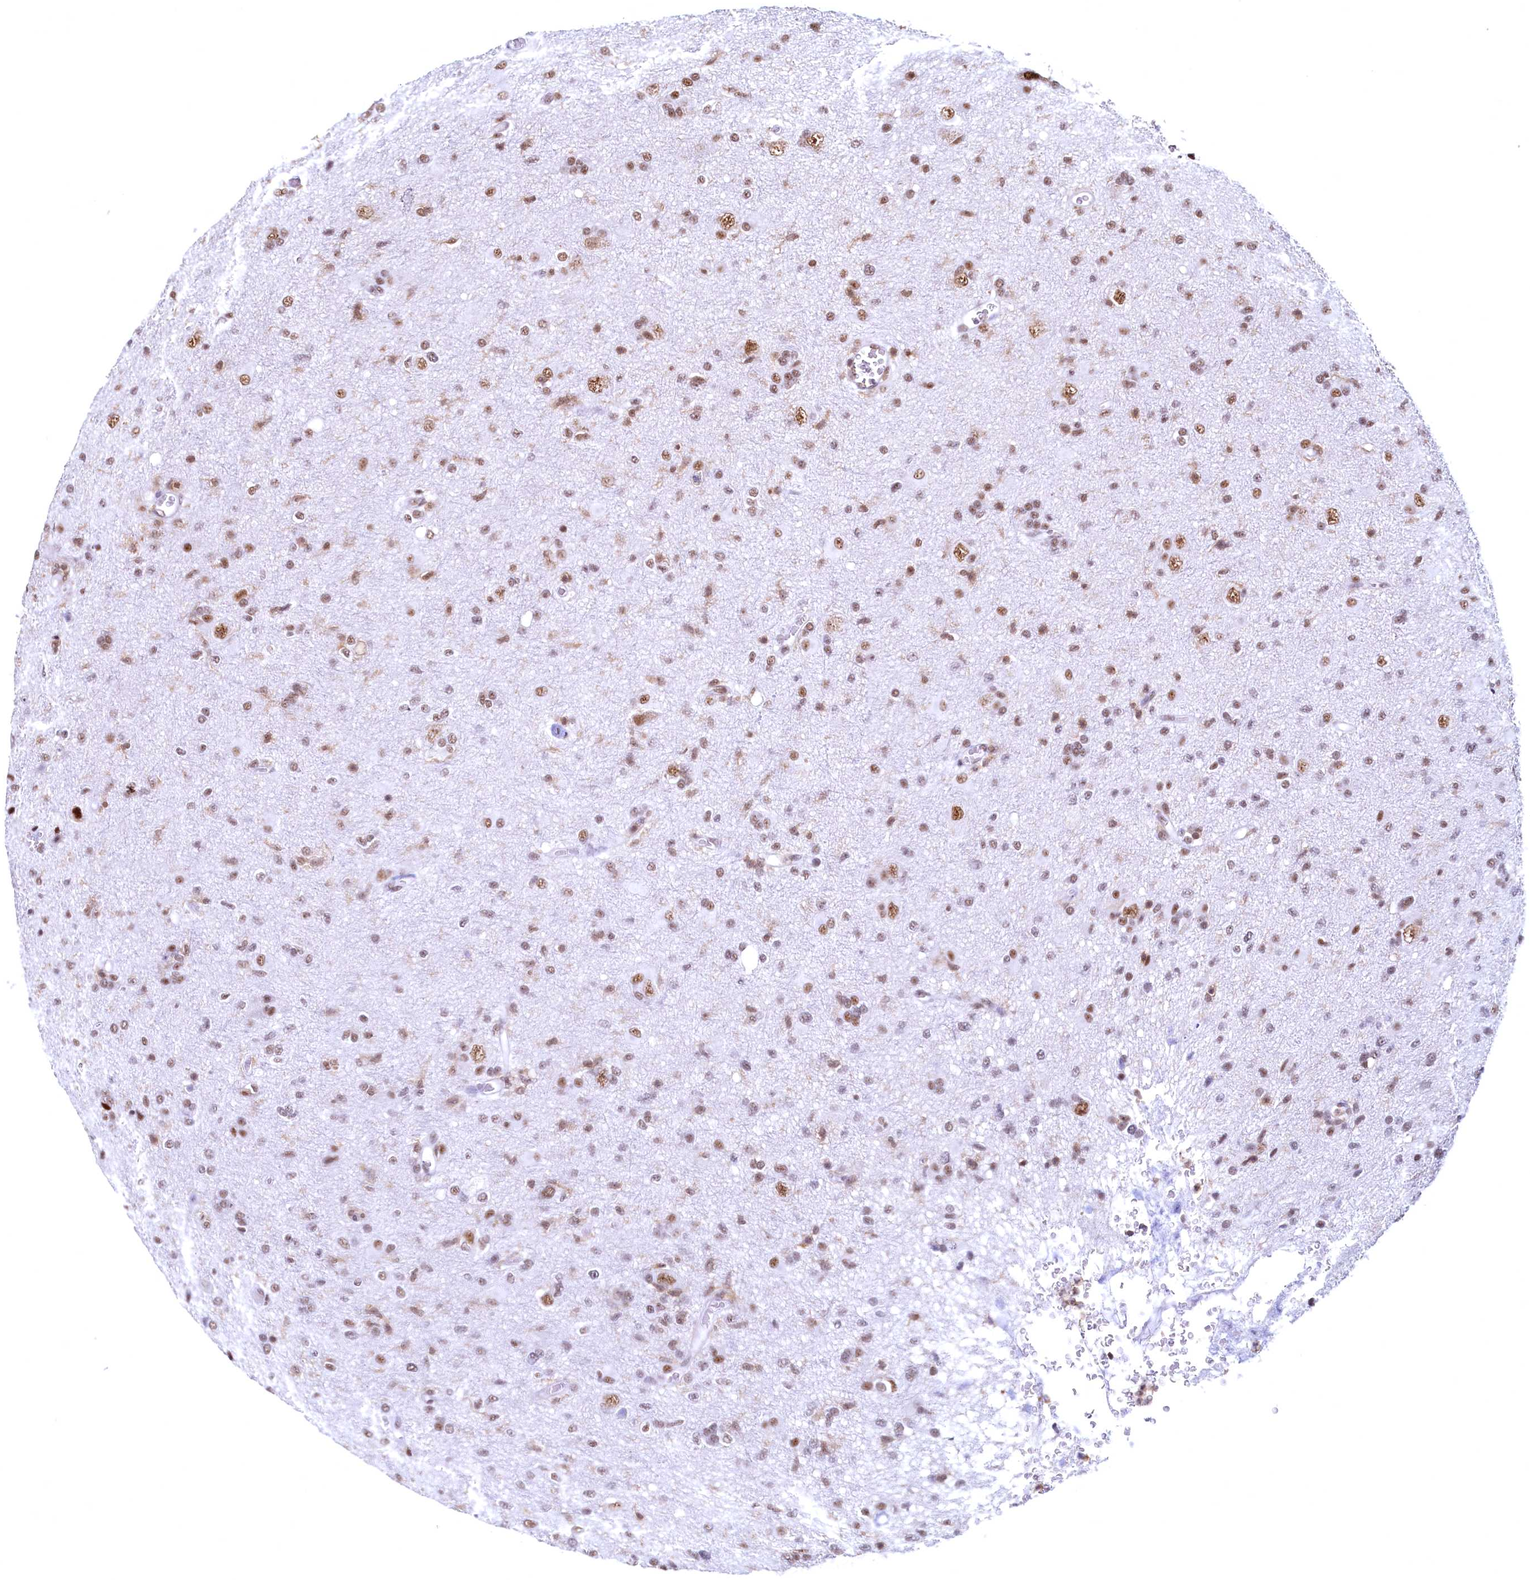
{"staining": {"intensity": "moderate", "quantity": ">75%", "location": "nuclear"}, "tissue": "glioma", "cell_type": "Tumor cells", "image_type": "cancer", "snomed": [{"axis": "morphology", "description": "Glioma, malignant, High grade"}, {"axis": "topography", "description": "Brain"}], "caption": "Malignant glioma (high-grade) stained for a protein reveals moderate nuclear positivity in tumor cells.", "gene": "RSRC2", "patient": {"sex": "female", "age": 57}}